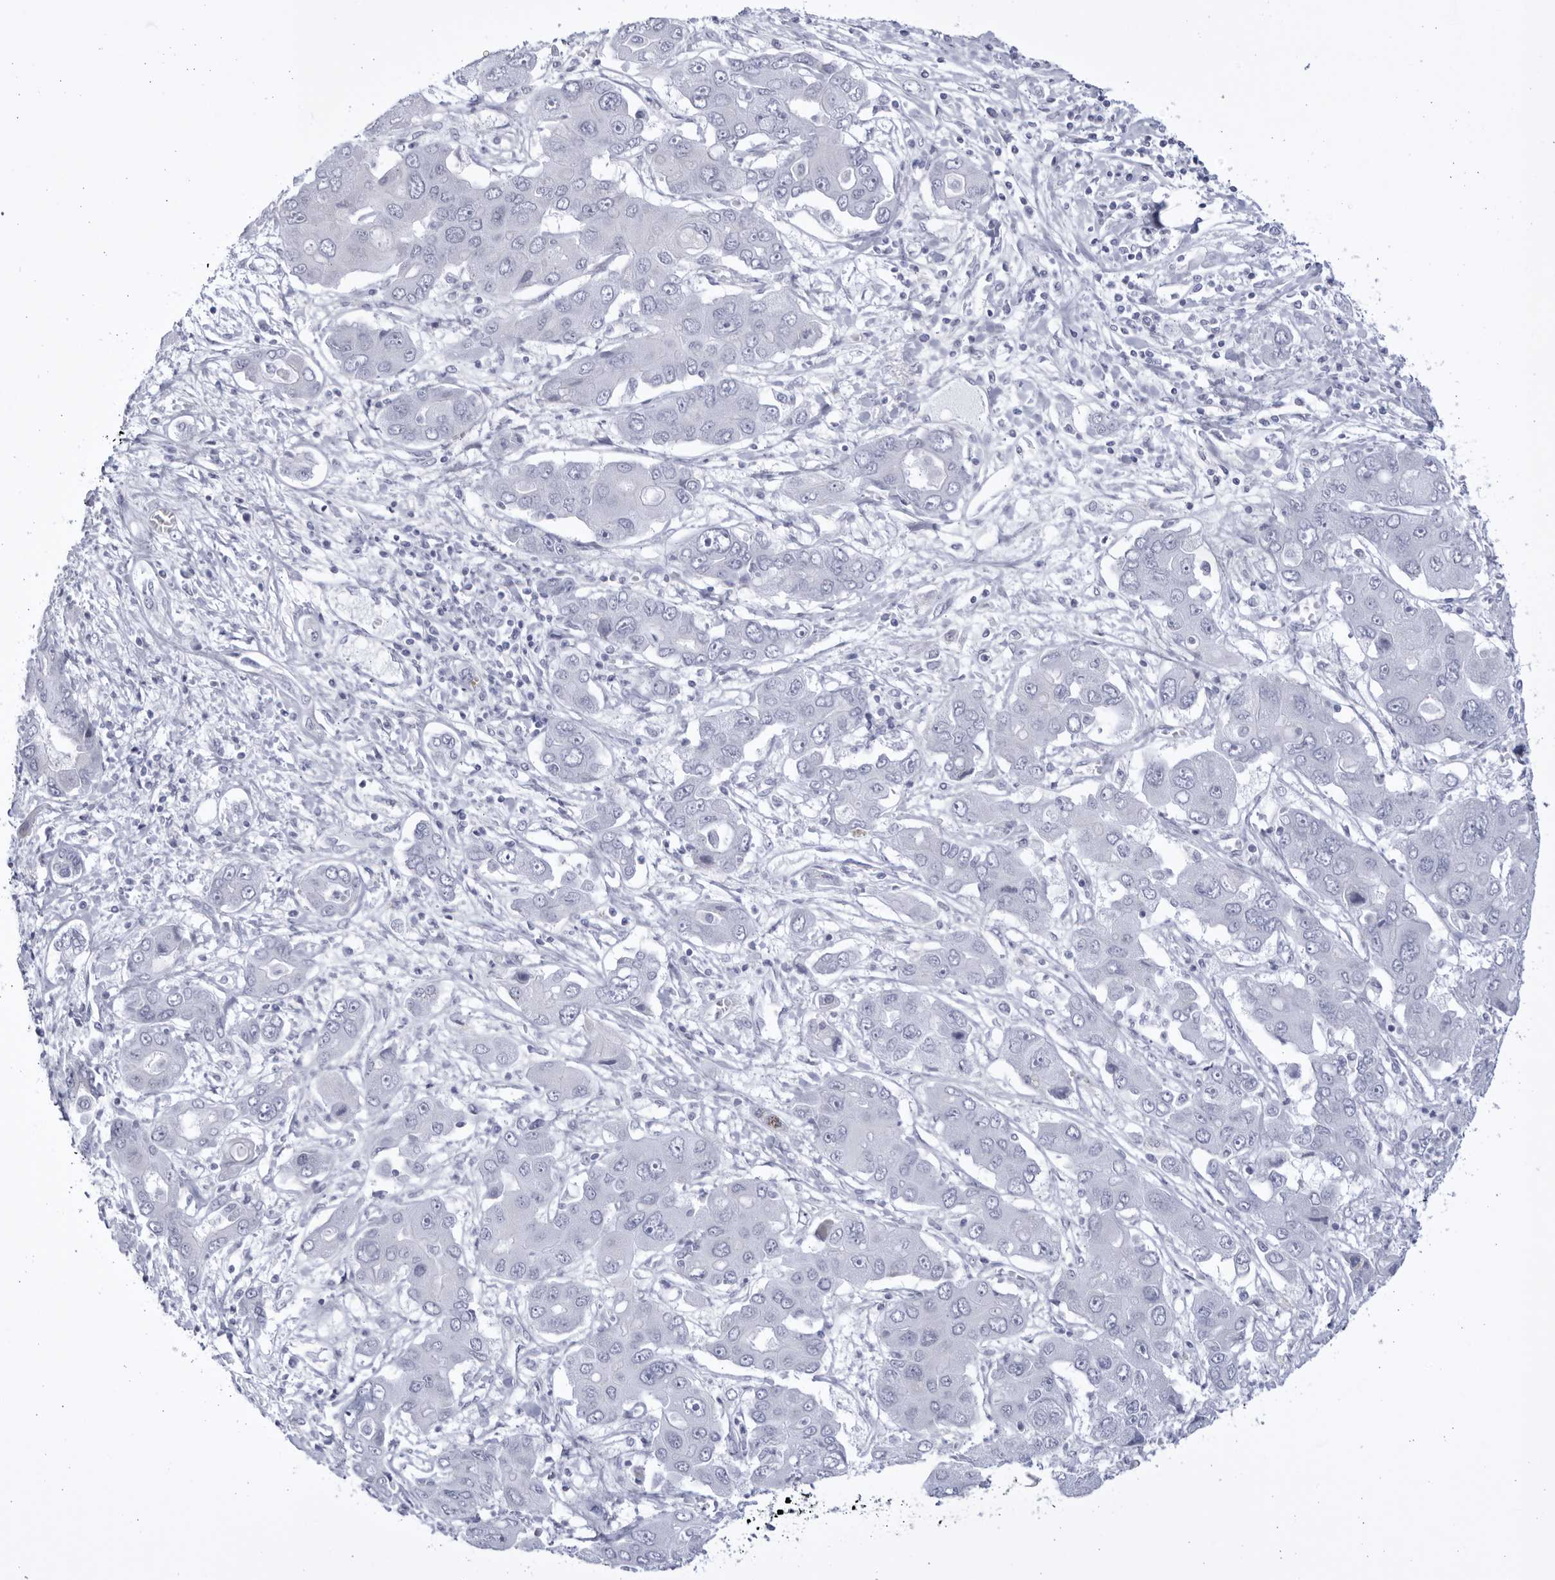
{"staining": {"intensity": "negative", "quantity": "none", "location": "none"}, "tissue": "liver cancer", "cell_type": "Tumor cells", "image_type": "cancer", "snomed": [{"axis": "morphology", "description": "Cholangiocarcinoma"}, {"axis": "topography", "description": "Liver"}], "caption": "Tumor cells are negative for protein expression in human cholangiocarcinoma (liver).", "gene": "CCDC181", "patient": {"sex": "male", "age": 67}}